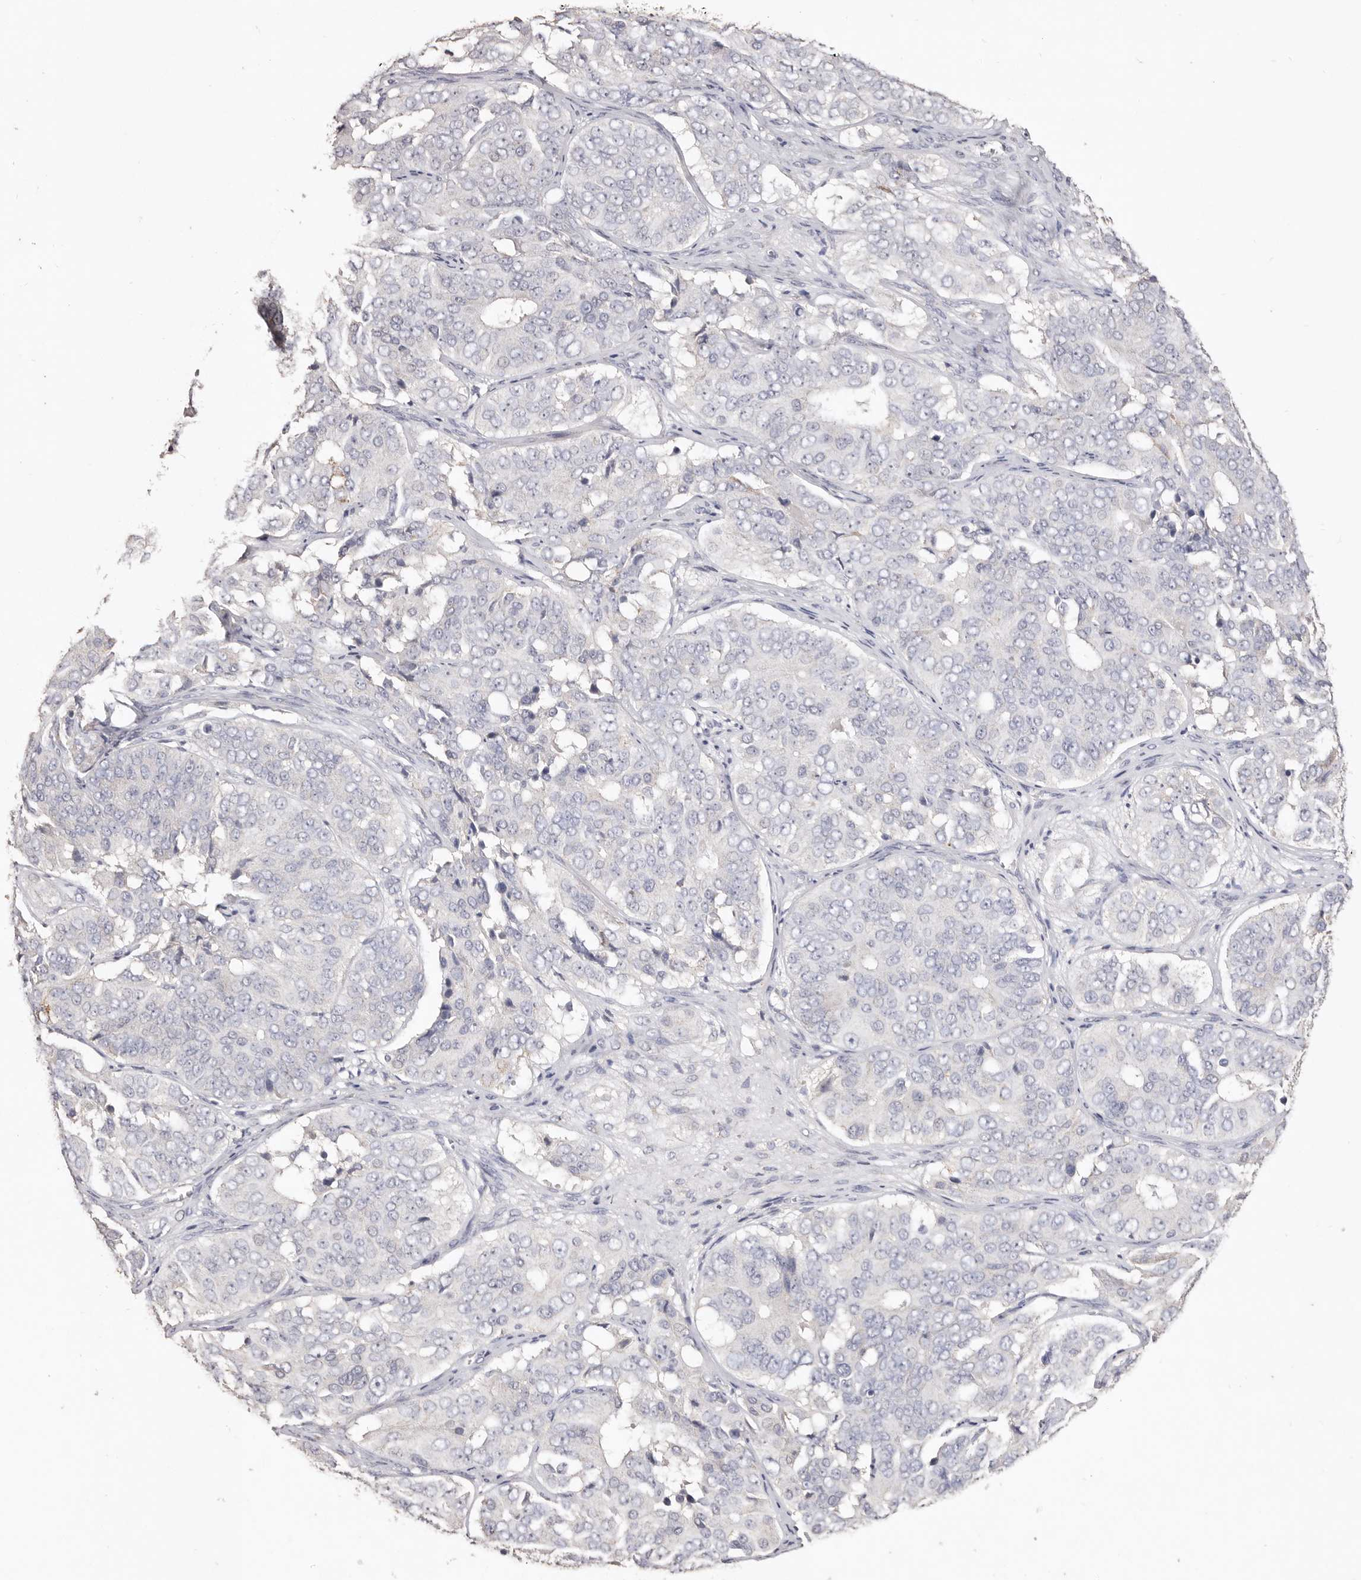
{"staining": {"intensity": "negative", "quantity": "none", "location": "none"}, "tissue": "ovarian cancer", "cell_type": "Tumor cells", "image_type": "cancer", "snomed": [{"axis": "morphology", "description": "Carcinoma, endometroid"}, {"axis": "topography", "description": "Ovary"}], "caption": "IHC of human ovarian cancer (endometroid carcinoma) reveals no expression in tumor cells. (DAB (3,3'-diaminobenzidine) immunohistochemistry visualized using brightfield microscopy, high magnification).", "gene": "LGALS7B", "patient": {"sex": "female", "age": 51}}